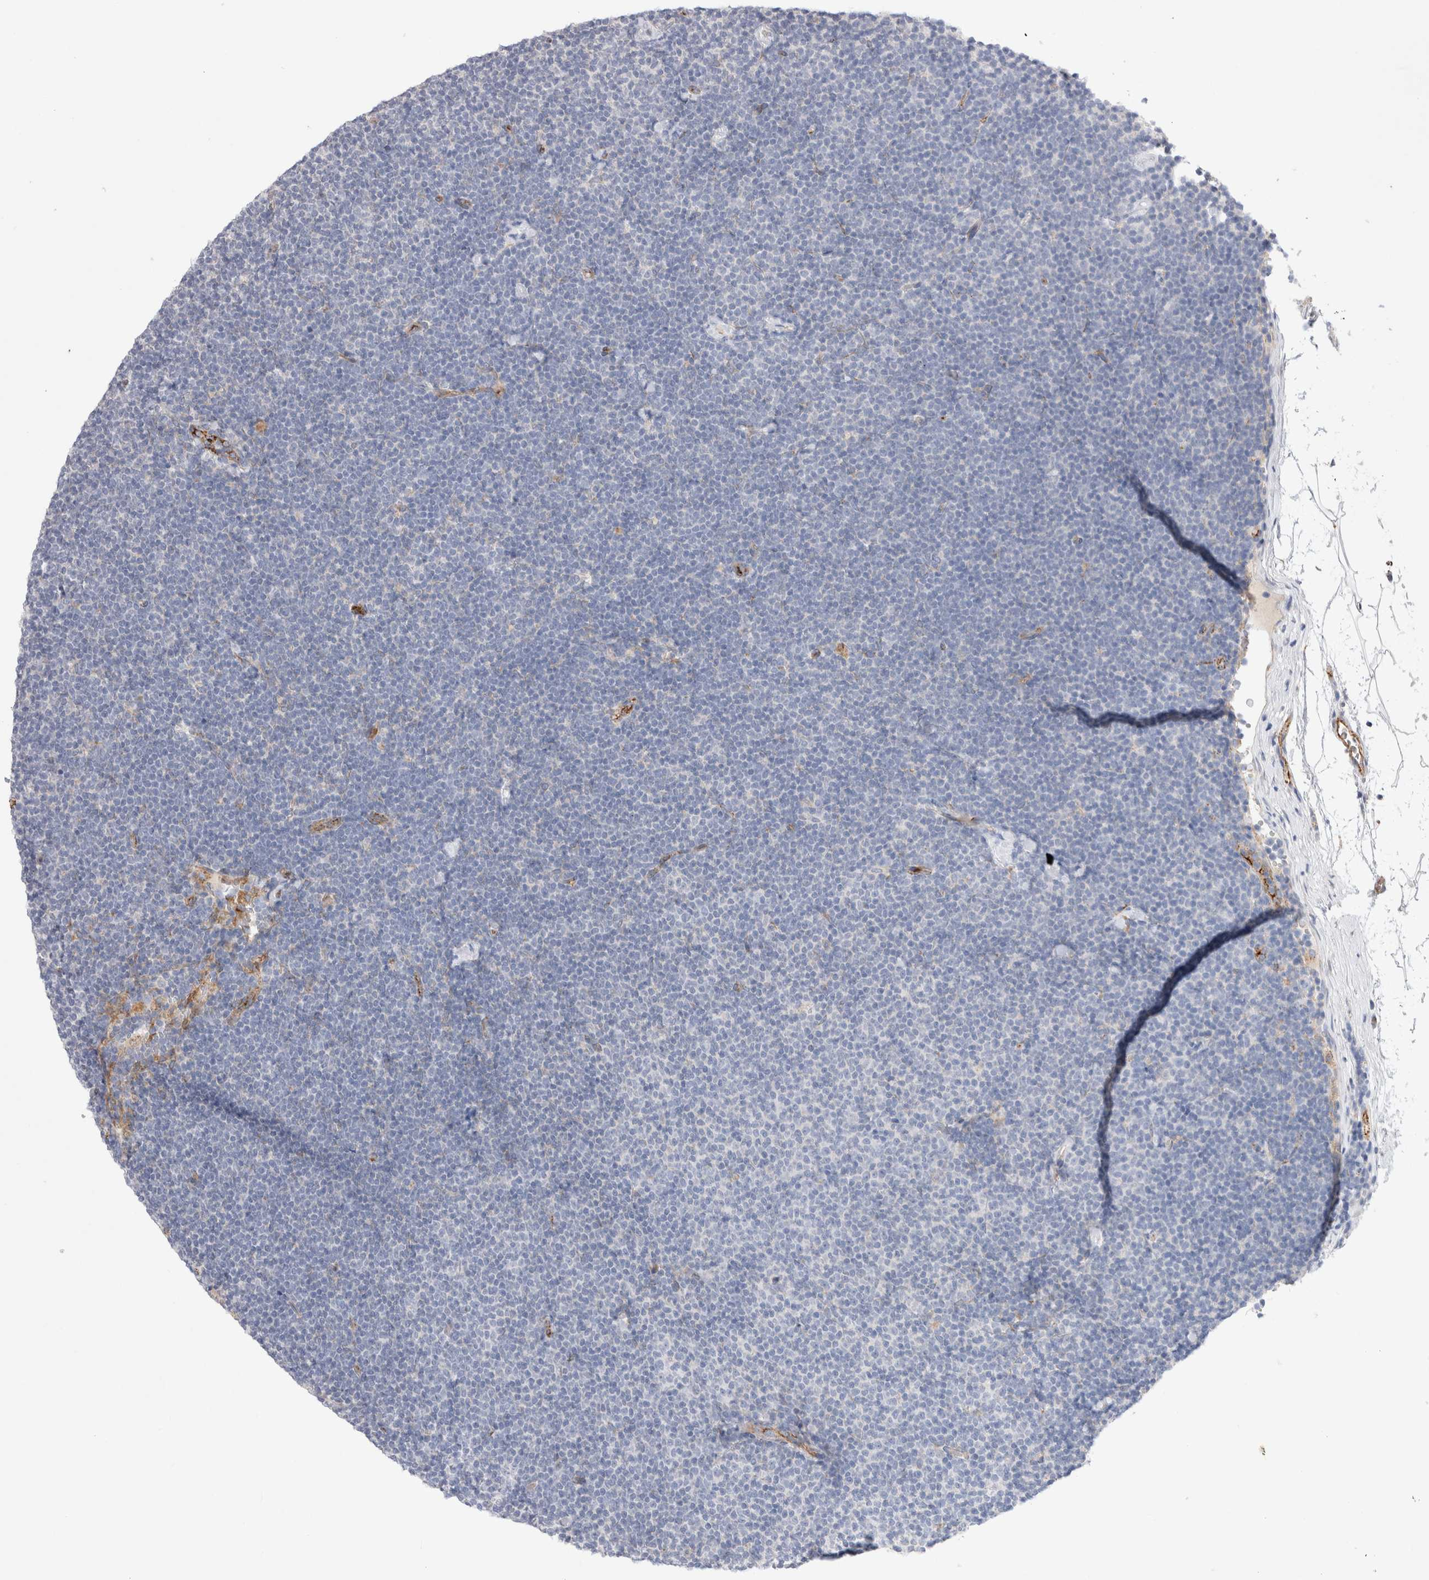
{"staining": {"intensity": "negative", "quantity": "none", "location": "none"}, "tissue": "lymphoma", "cell_type": "Tumor cells", "image_type": "cancer", "snomed": [{"axis": "morphology", "description": "Malignant lymphoma, non-Hodgkin's type, Low grade"}, {"axis": "topography", "description": "Lymph node"}], "caption": "Tumor cells show no significant protein positivity in lymphoma.", "gene": "CNPY4", "patient": {"sex": "female", "age": 53}}